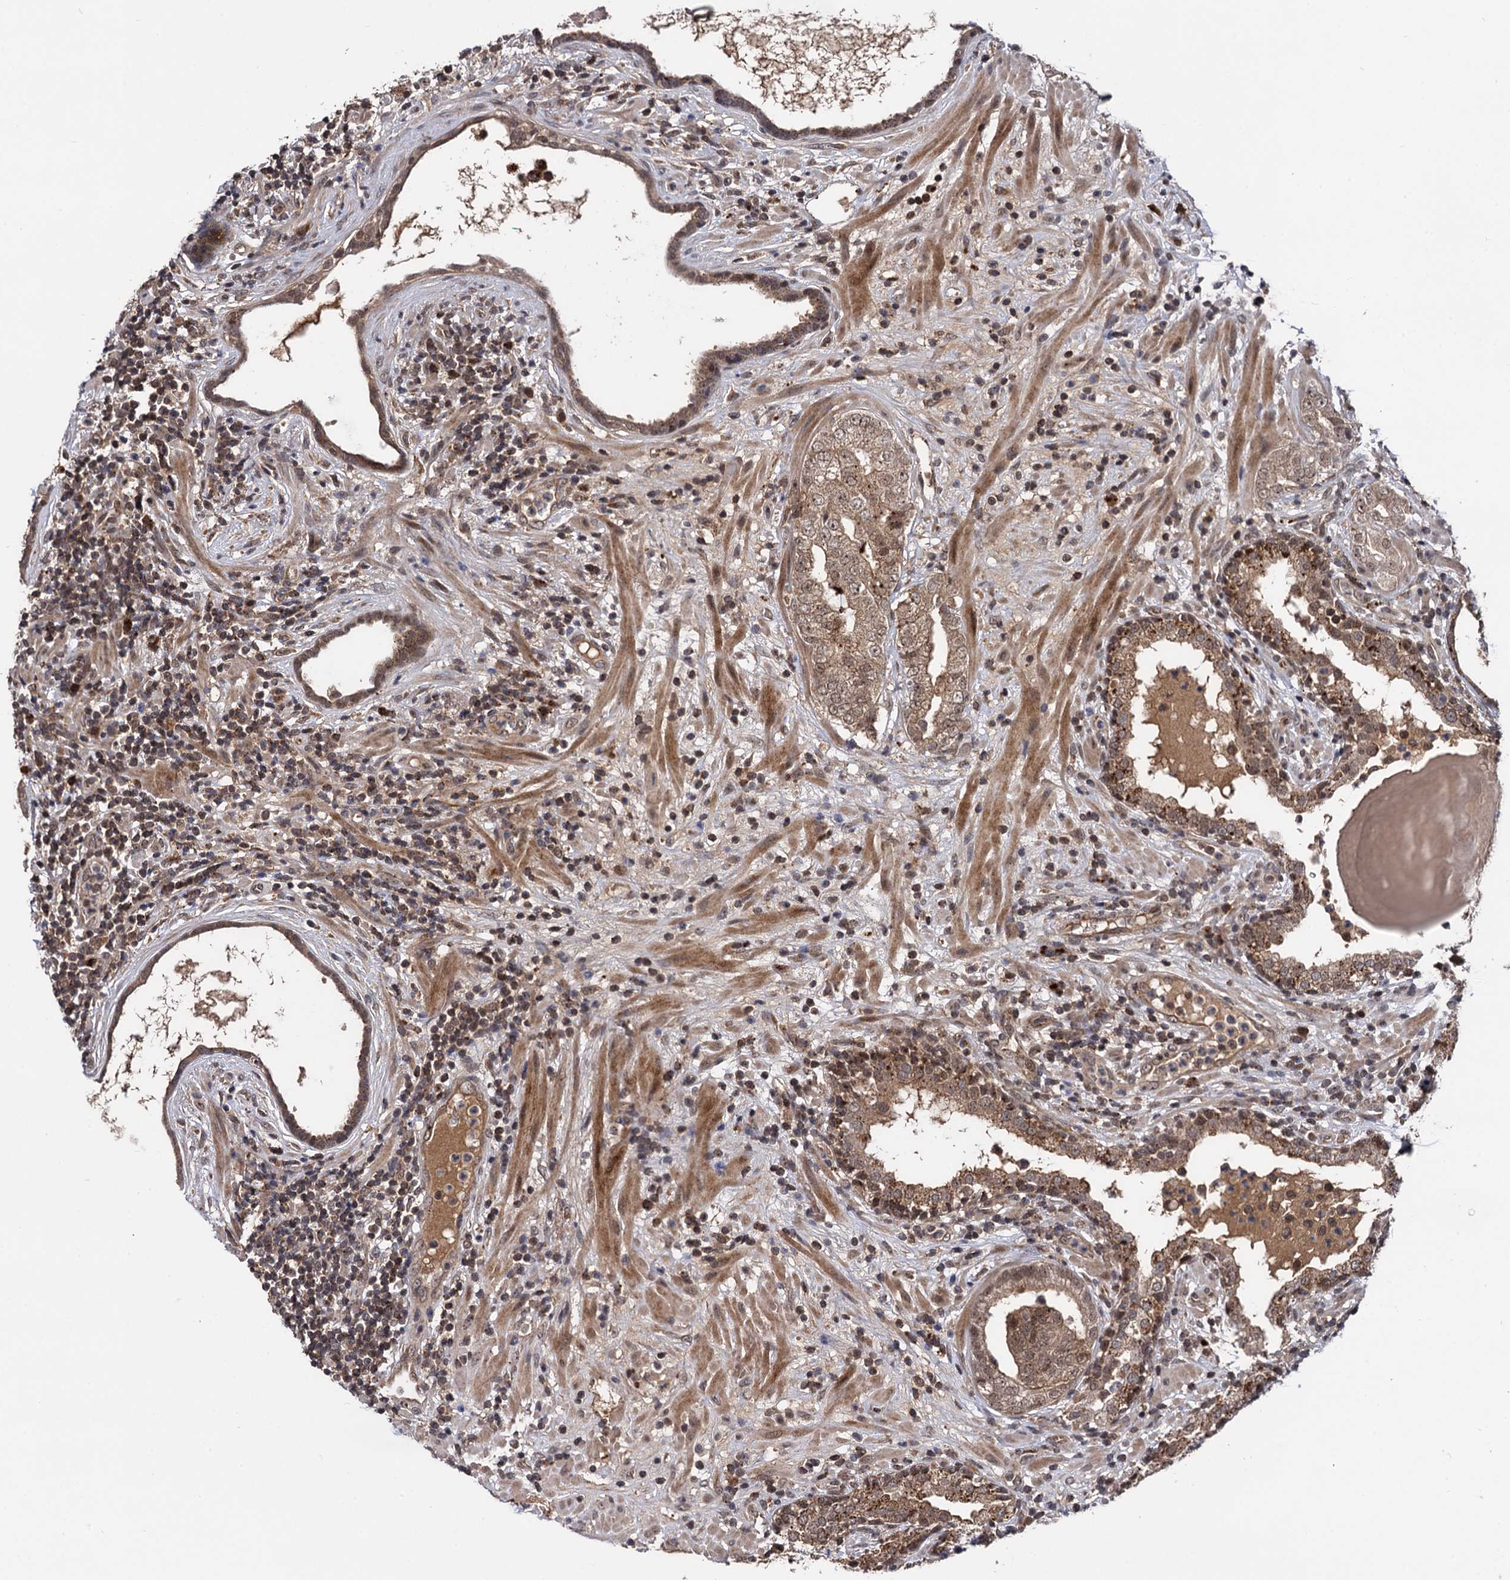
{"staining": {"intensity": "moderate", "quantity": ">75%", "location": "cytoplasmic/membranous"}, "tissue": "prostate cancer", "cell_type": "Tumor cells", "image_type": "cancer", "snomed": [{"axis": "morphology", "description": "Adenocarcinoma, High grade"}, {"axis": "topography", "description": "Prostate"}], "caption": "Tumor cells reveal moderate cytoplasmic/membranous staining in about >75% of cells in prostate cancer (high-grade adenocarcinoma).", "gene": "MICAL2", "patient": {"sex": "male", "age": 64}}